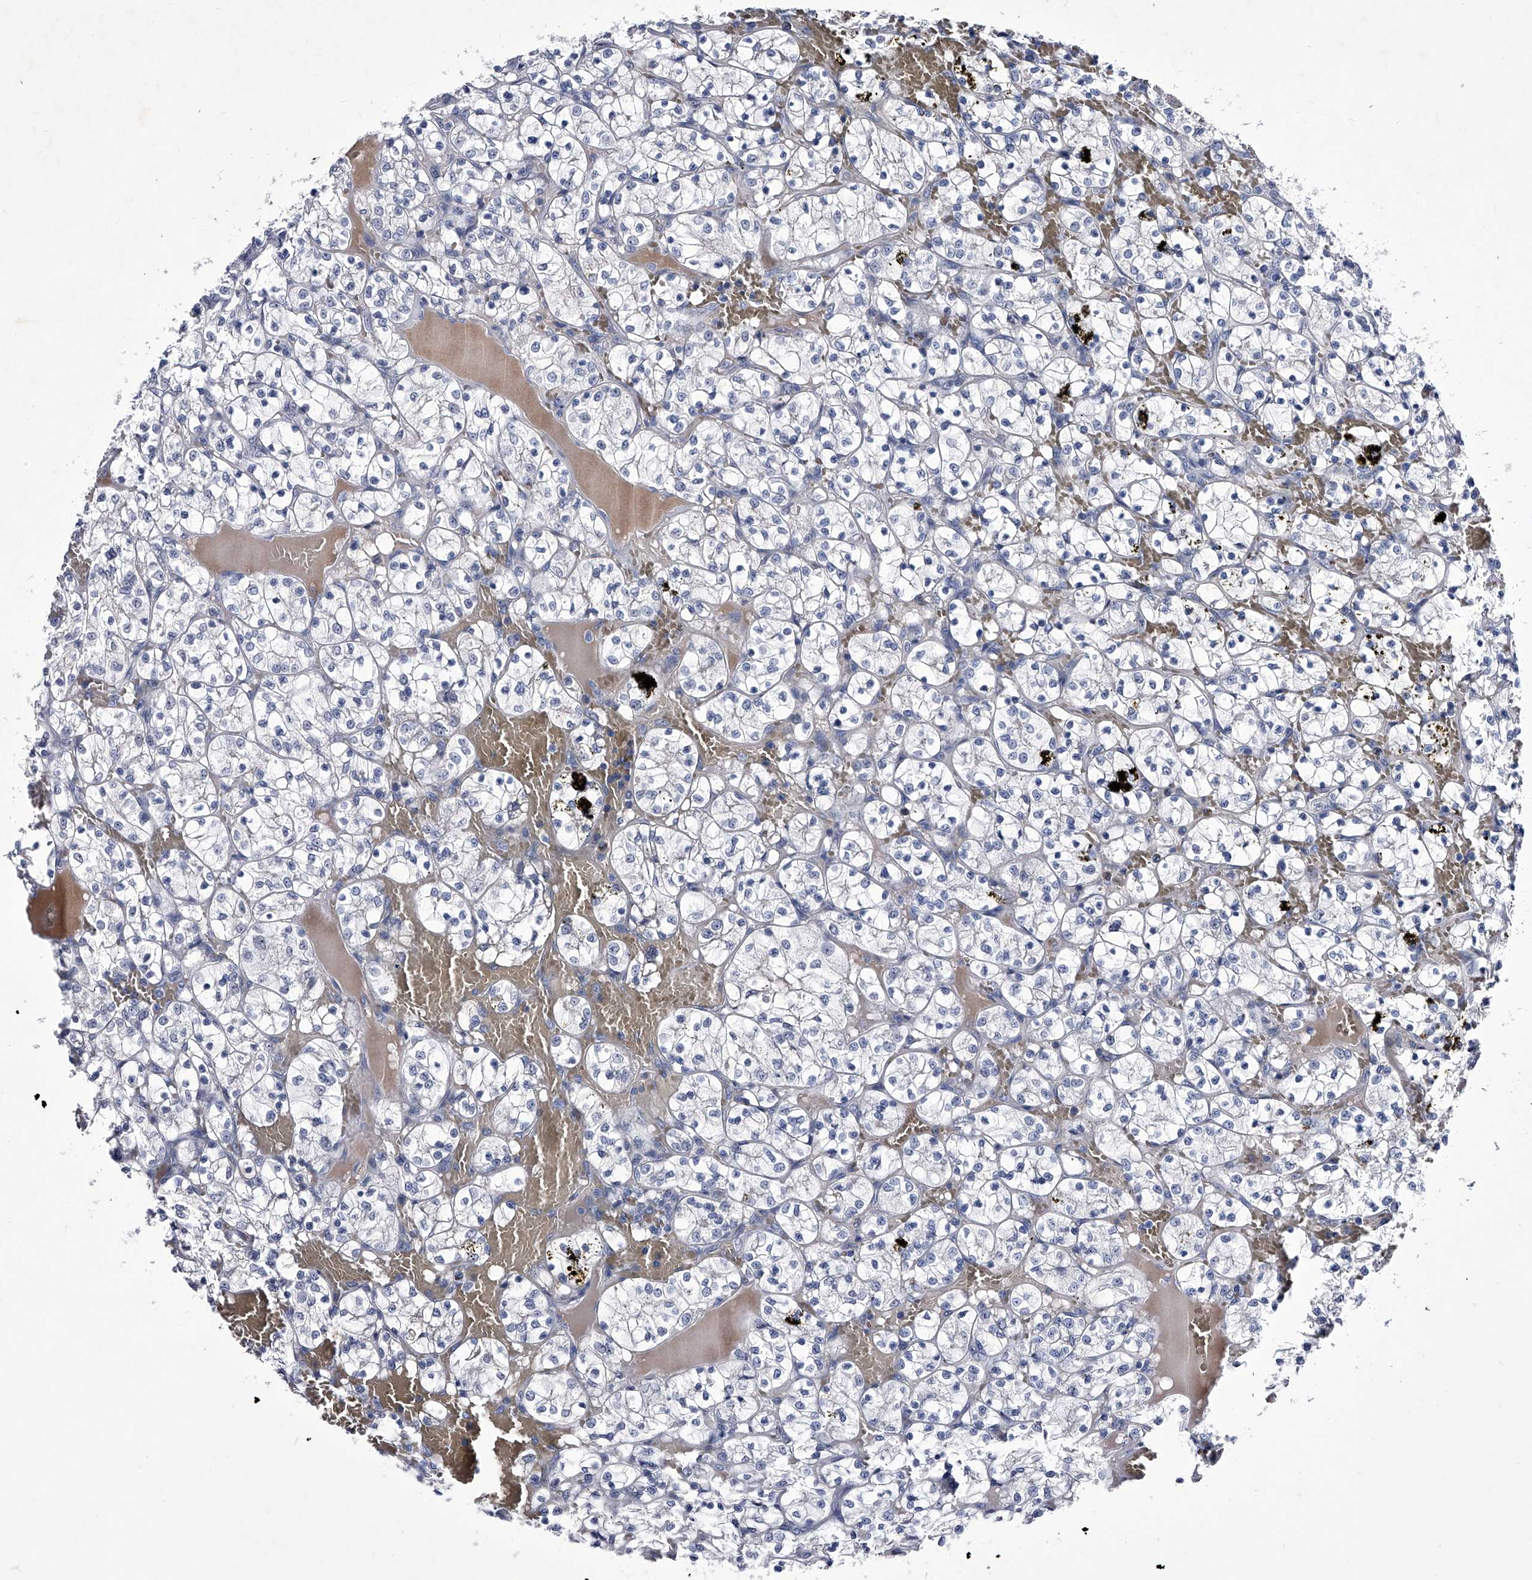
{"staining": {"intensity": "negative", "quantity": "none", "location": "none"}, "tissue": "renal cancer", "cell_type": "Tumor cells", "image_type": "cancer", "snomed": [{"axis": "morphology", "description": "Adenocarcinoma, NOS"}, {"axis": "topography", "description": "Kidney"}], "caption": "An image of renal cancer (adenocarcinoma) stained for a protein shows no brown staining in tumor cells.", "gene": "CRISP2", "patient": {"sex": "female", "age": 69}}